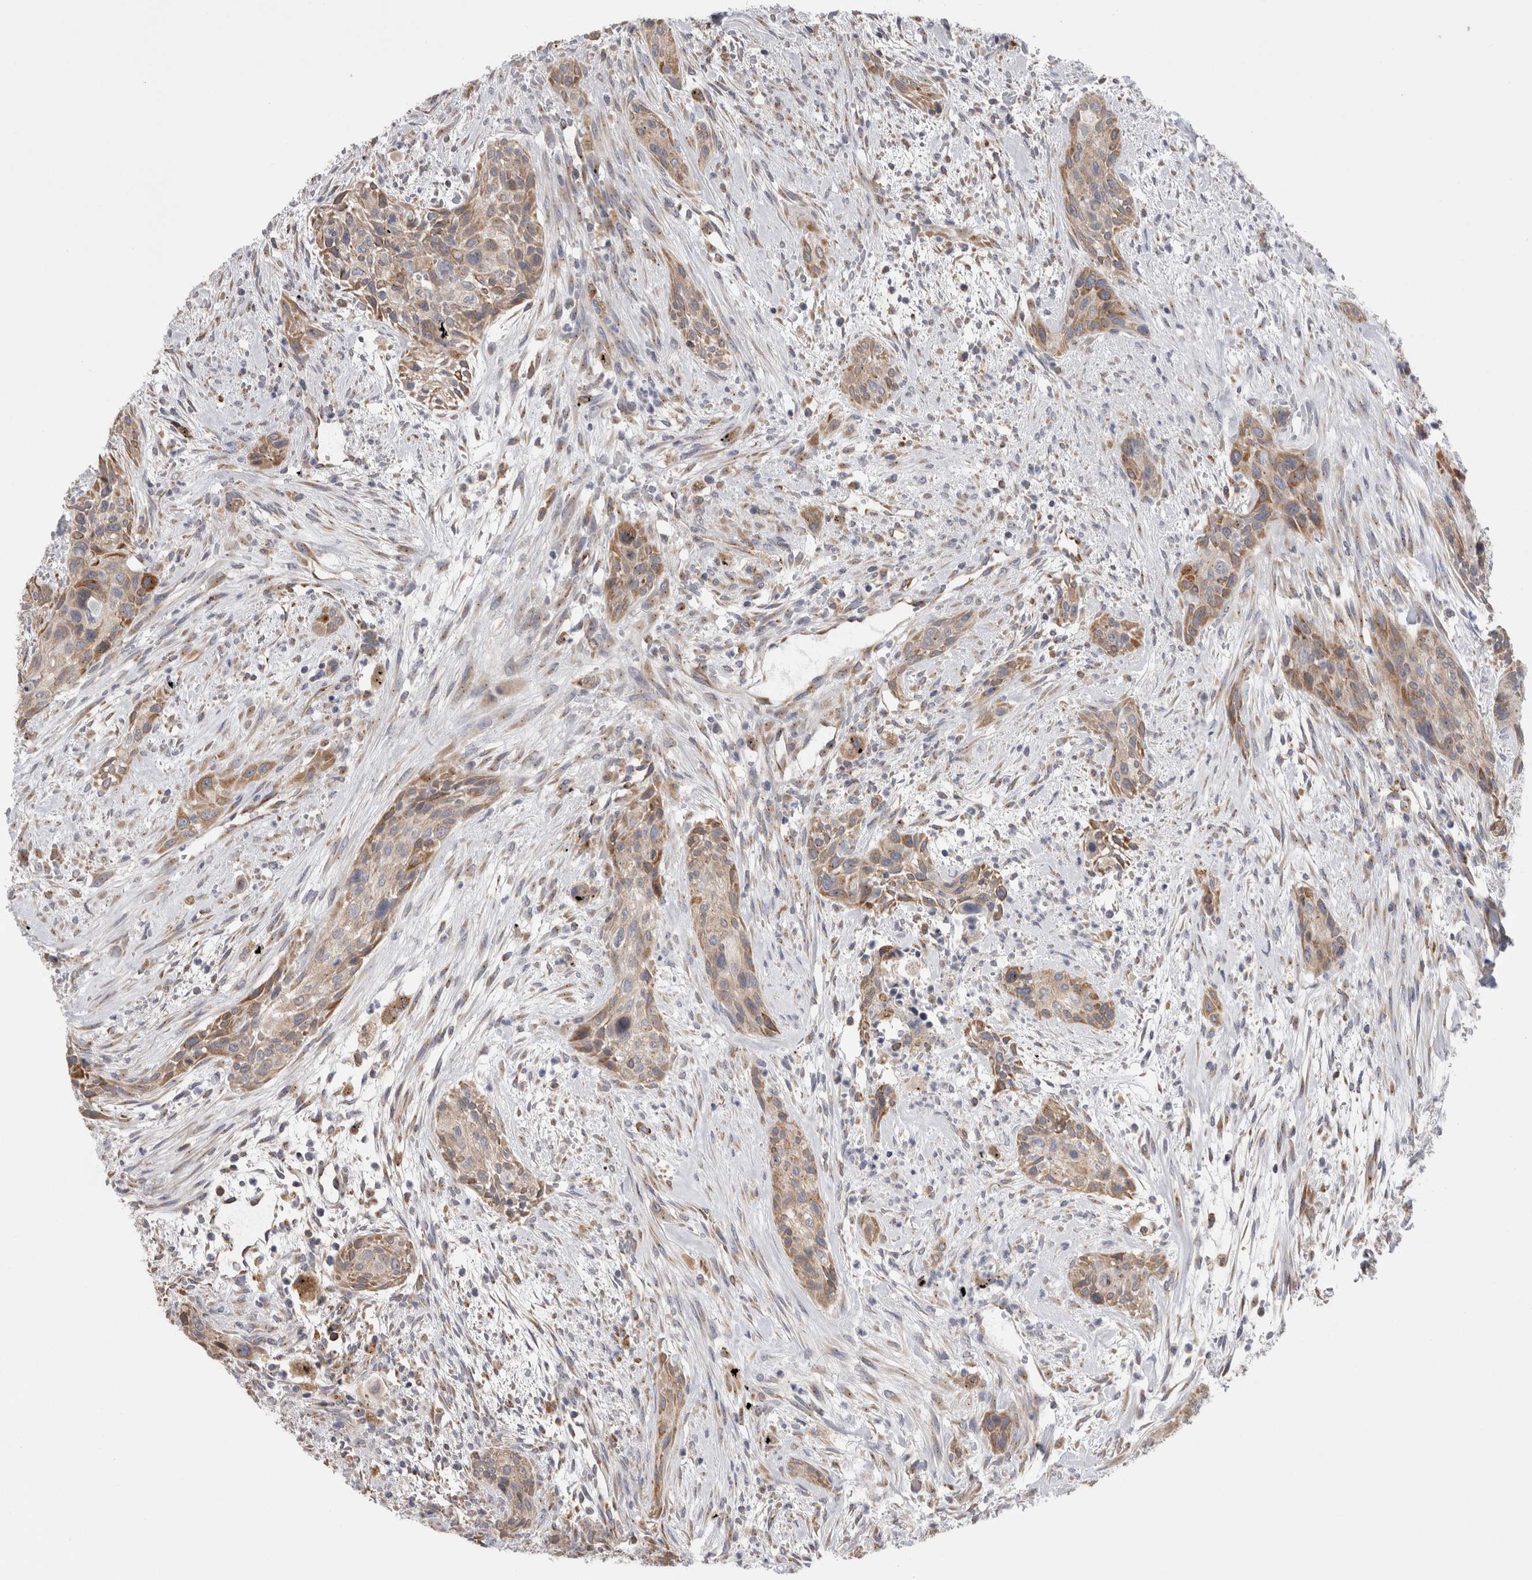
{"staining": {"intensity": "moderate", "quantity": "25%-75%", "location": "cytoplasmic/membranous"}, "tissue": "urothelial cancer", "cell_type": "Tumor cells", "image_type": "cancer", "snomed": [{"axis": "morphology", "description": "Urothelial carcinoma, High grade"}, {"axis": "topography", "description": "Urinary bladder"}], "caption": "This is an image of immunohistochemistry (IHC) staining of urothelial cancer, which shows moderate positivity in the cytoplasmic/membranous of tumor cells.", "gene": "ZNF341", "patient": {"sex": "male", "age": 35}}